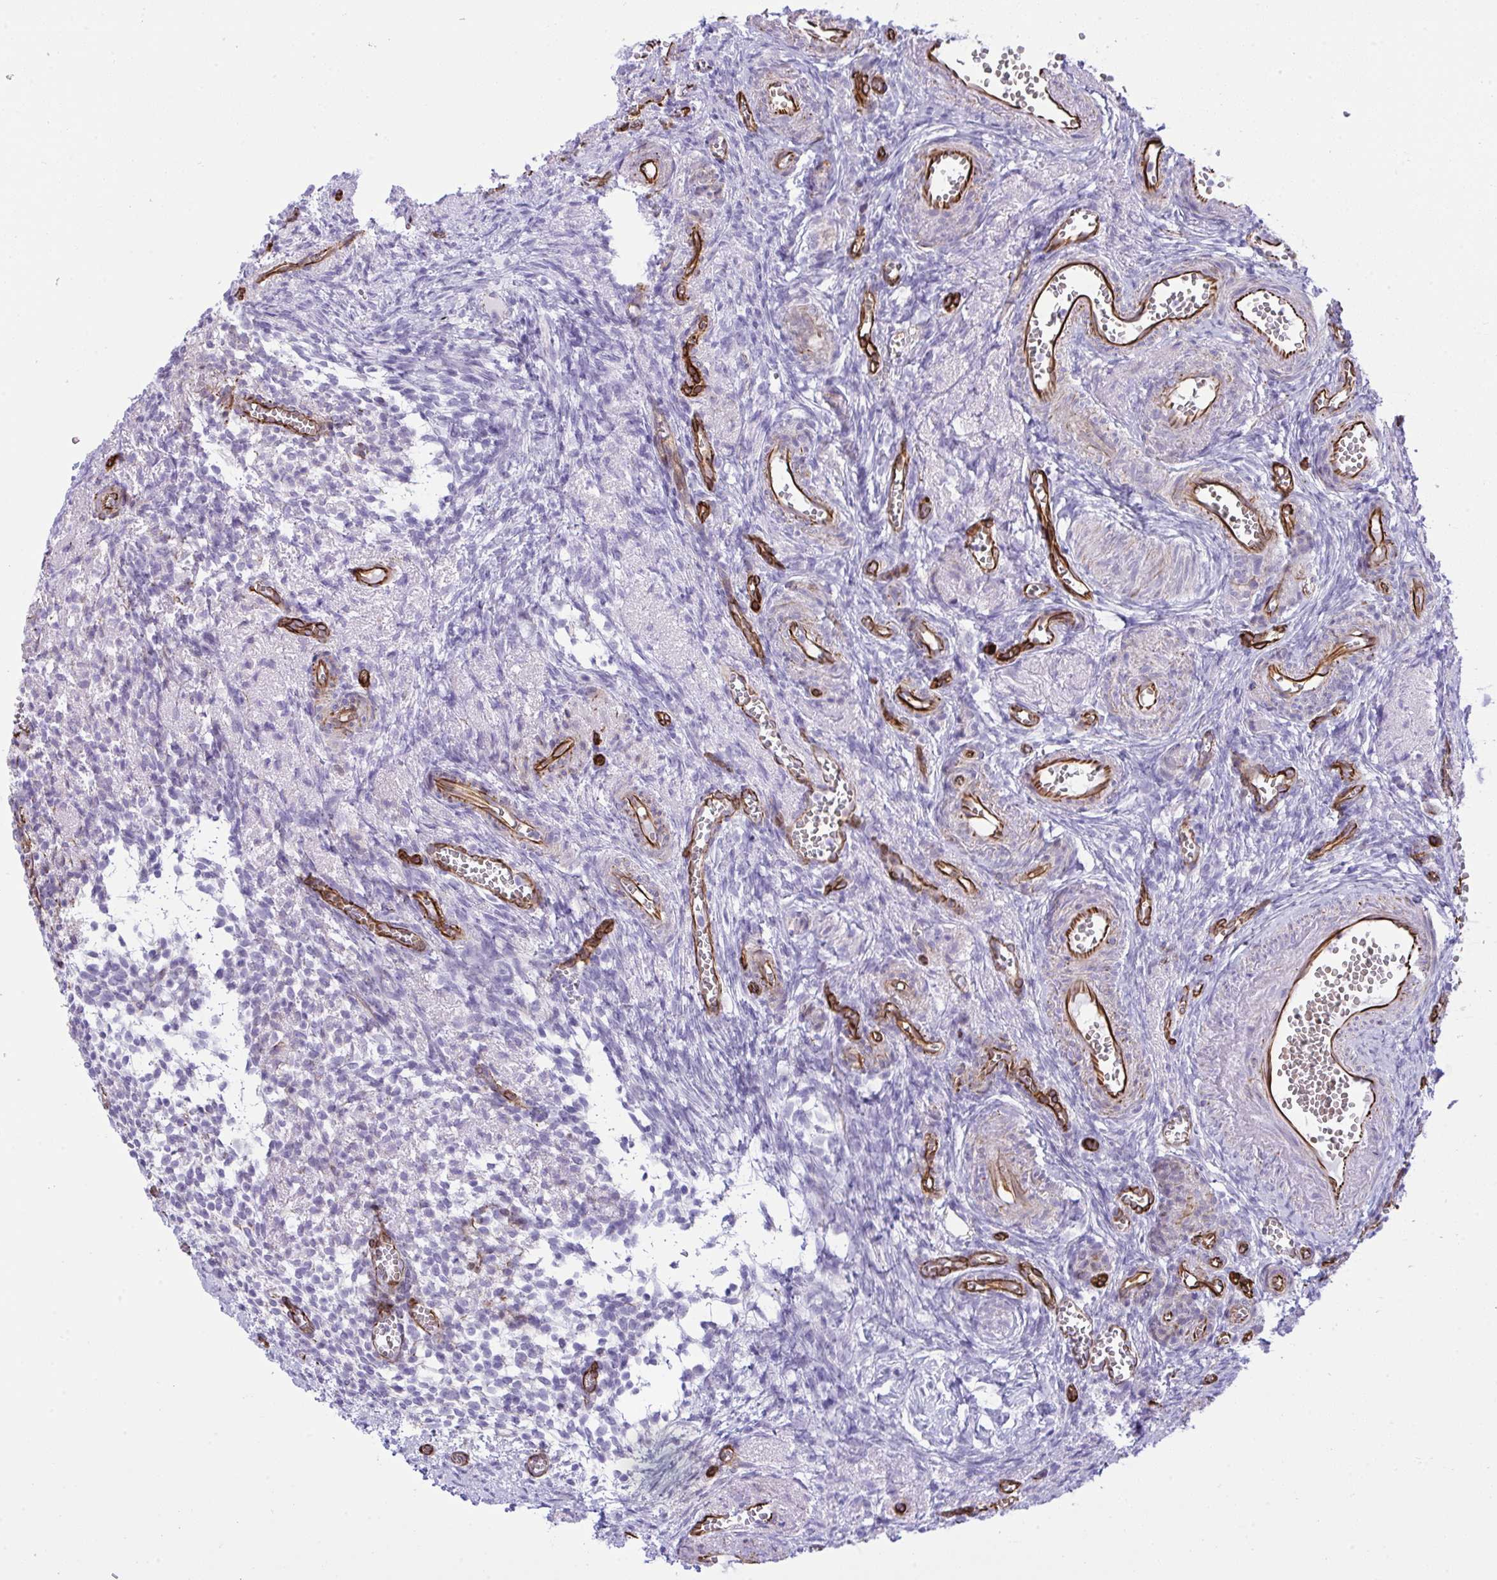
{"staining": {"intensity": "negative", "quantity": "none", "location": "none"}, "tissue": "ovary", "cell_type": "Follicle cells", "image_type": "normal", "snomed": [{"axis": "morphology", "description": "Normal tissue, NOS"}, {"axis": "topography", "description": "Ovary"}], "caption": "This is an IHC image of unremarkable ovary. There is no expression in follicle cells.", "gene": "SLC35B1", "patient": {"sex": "female", "age": 41}}